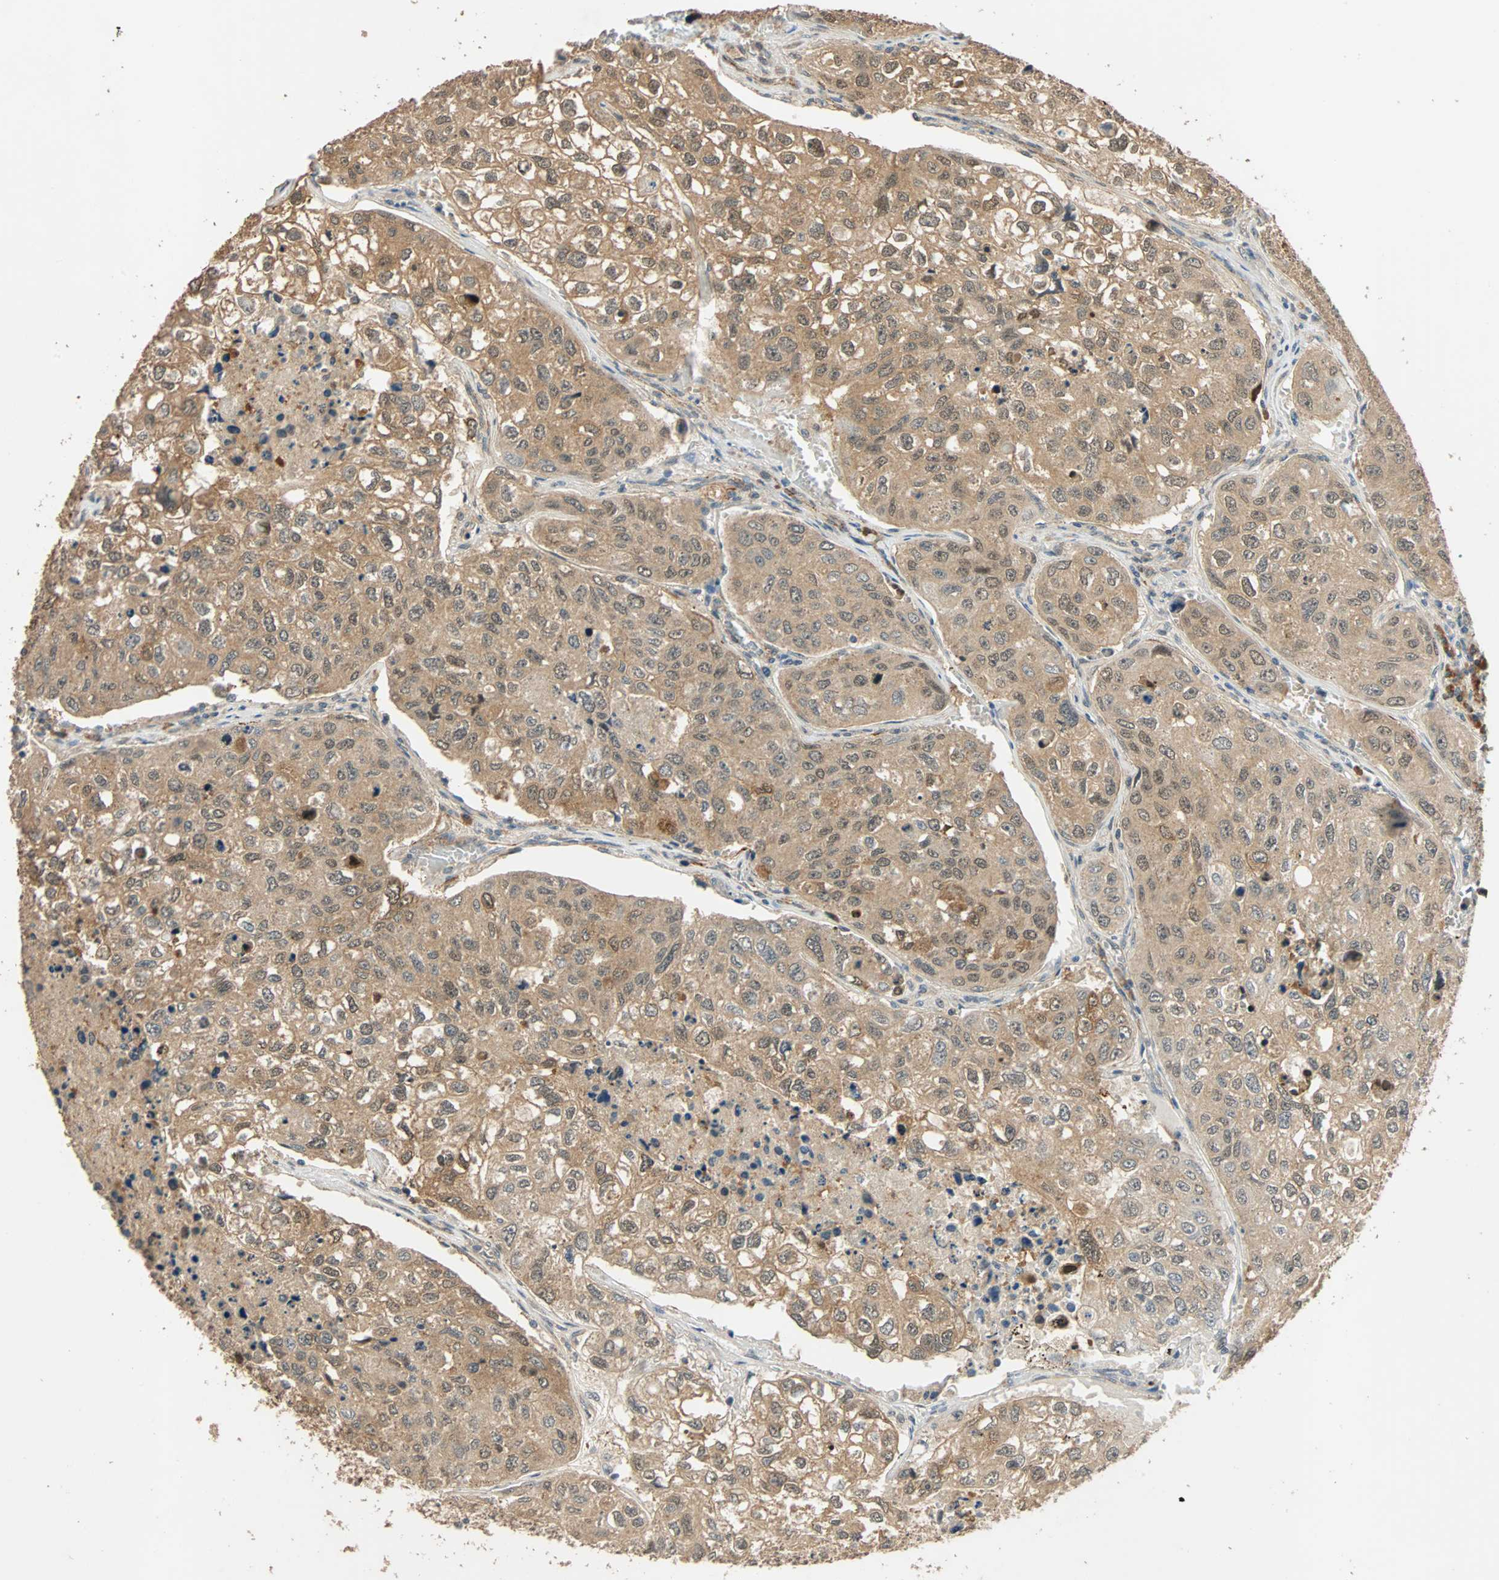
{"staining": {"intensity": "moderate", "quantity": ">75%", "location": "cytoplasmic/membranous"}, "tissue": "urothelial cancer", "cell_type": "Tumor cells", "image_type": "cancer", "snomed": [{"axis": "morphology", "description": "Urothelial carcinoma, High grade"}, {"axis": "topography", "description": "Lymph node"}, {"axis": "topography", "description": "Urinary bladder"}], "caption": "A brown stain labels moderate cytoplasmic/membranous positivity of a protein in urothelial cancer tumor cells.", "gene": "QSER1", "patient": {"sex": "male", "age": 51}}